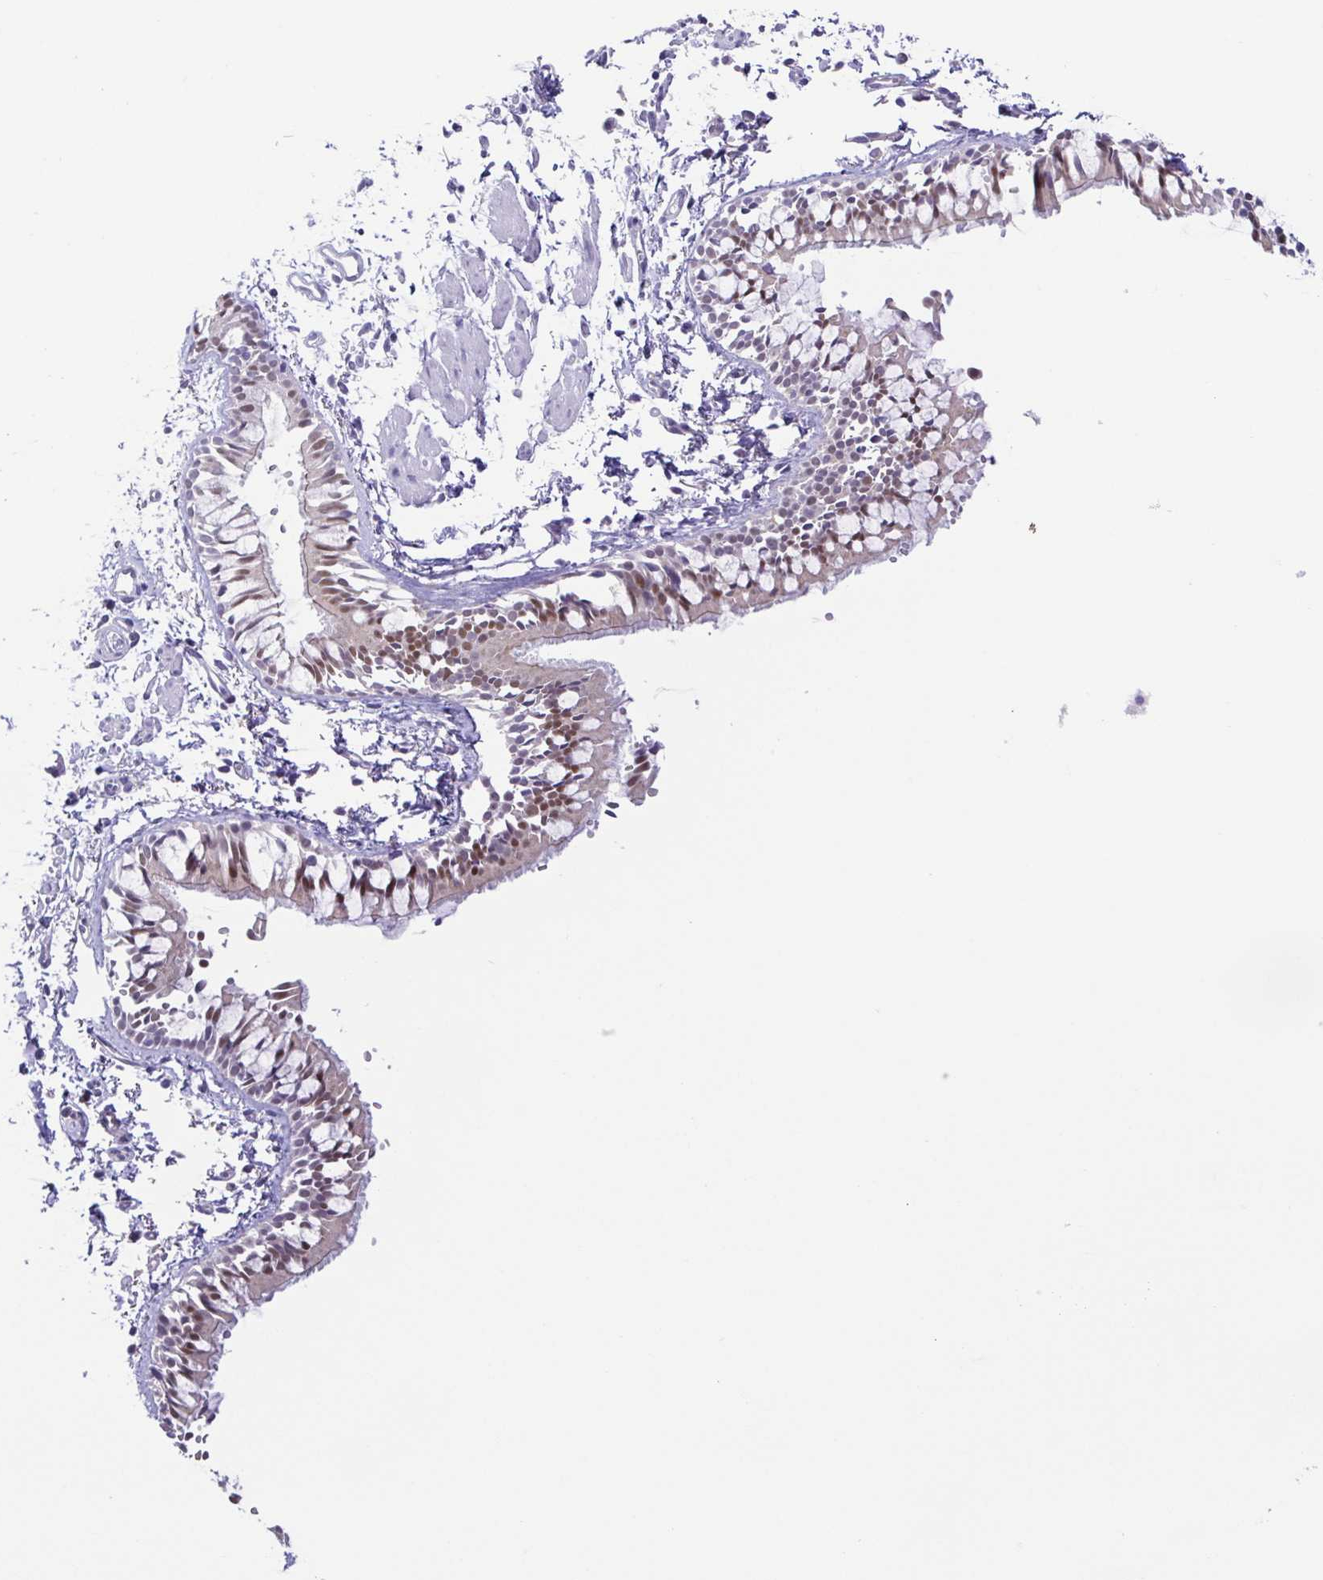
{"staining": {"intensity": "moderate", "quantity": ">75%", "location": "nuclear"}, "tissue": "bronchus", "cell_type": "Respiratory epithelial cells", "image_type": "normal", "snomed": [{"axis": "morphology", "description": "Normal tissue, NOS"}, {"axis": "topography", "description": "Bronchus"}], "caption": "Respiratory epithelial cells exhibit medium levels of moderate nuclear expression in approximately >75% of cells in unremarkable bronchus.", "gene": "UBE2Q1", "patient": {"sex": "female", "age": 59}}